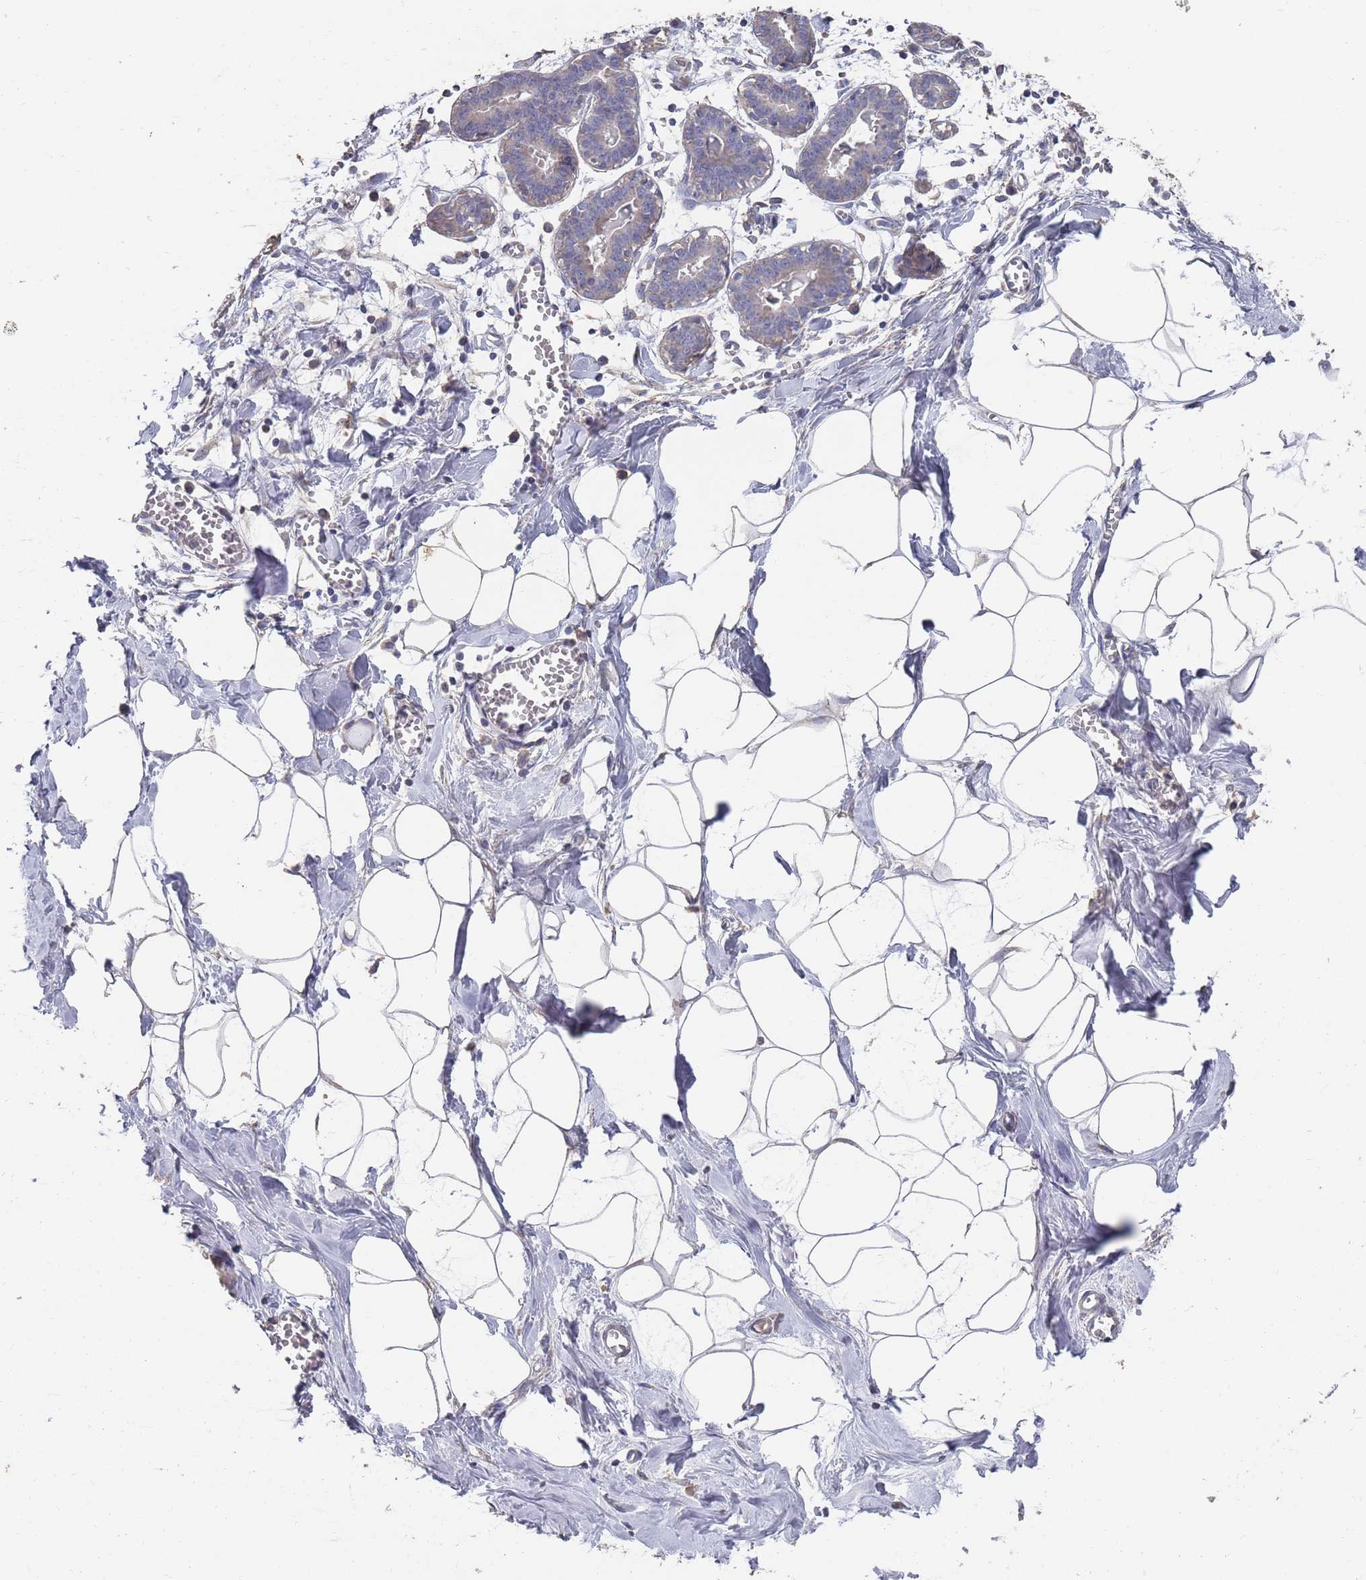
{"staining": {"intensity": "negative", "quantity": "none", "location": "none"}, "tissue": "breast", "cell_type": "Adipocytes", "image_type": "normal", "snomed": [{"axis": "morphology", "description": "Normal tissue, NOS"}, {"axis": "topography", "description": "Breast"}], "caption": "This is a histopathology image of IHC staining of normal breast, which shows no positivity in adipocytes.", "gene": "BTBD18", "patient": {"sex": "female", "age": 27}}